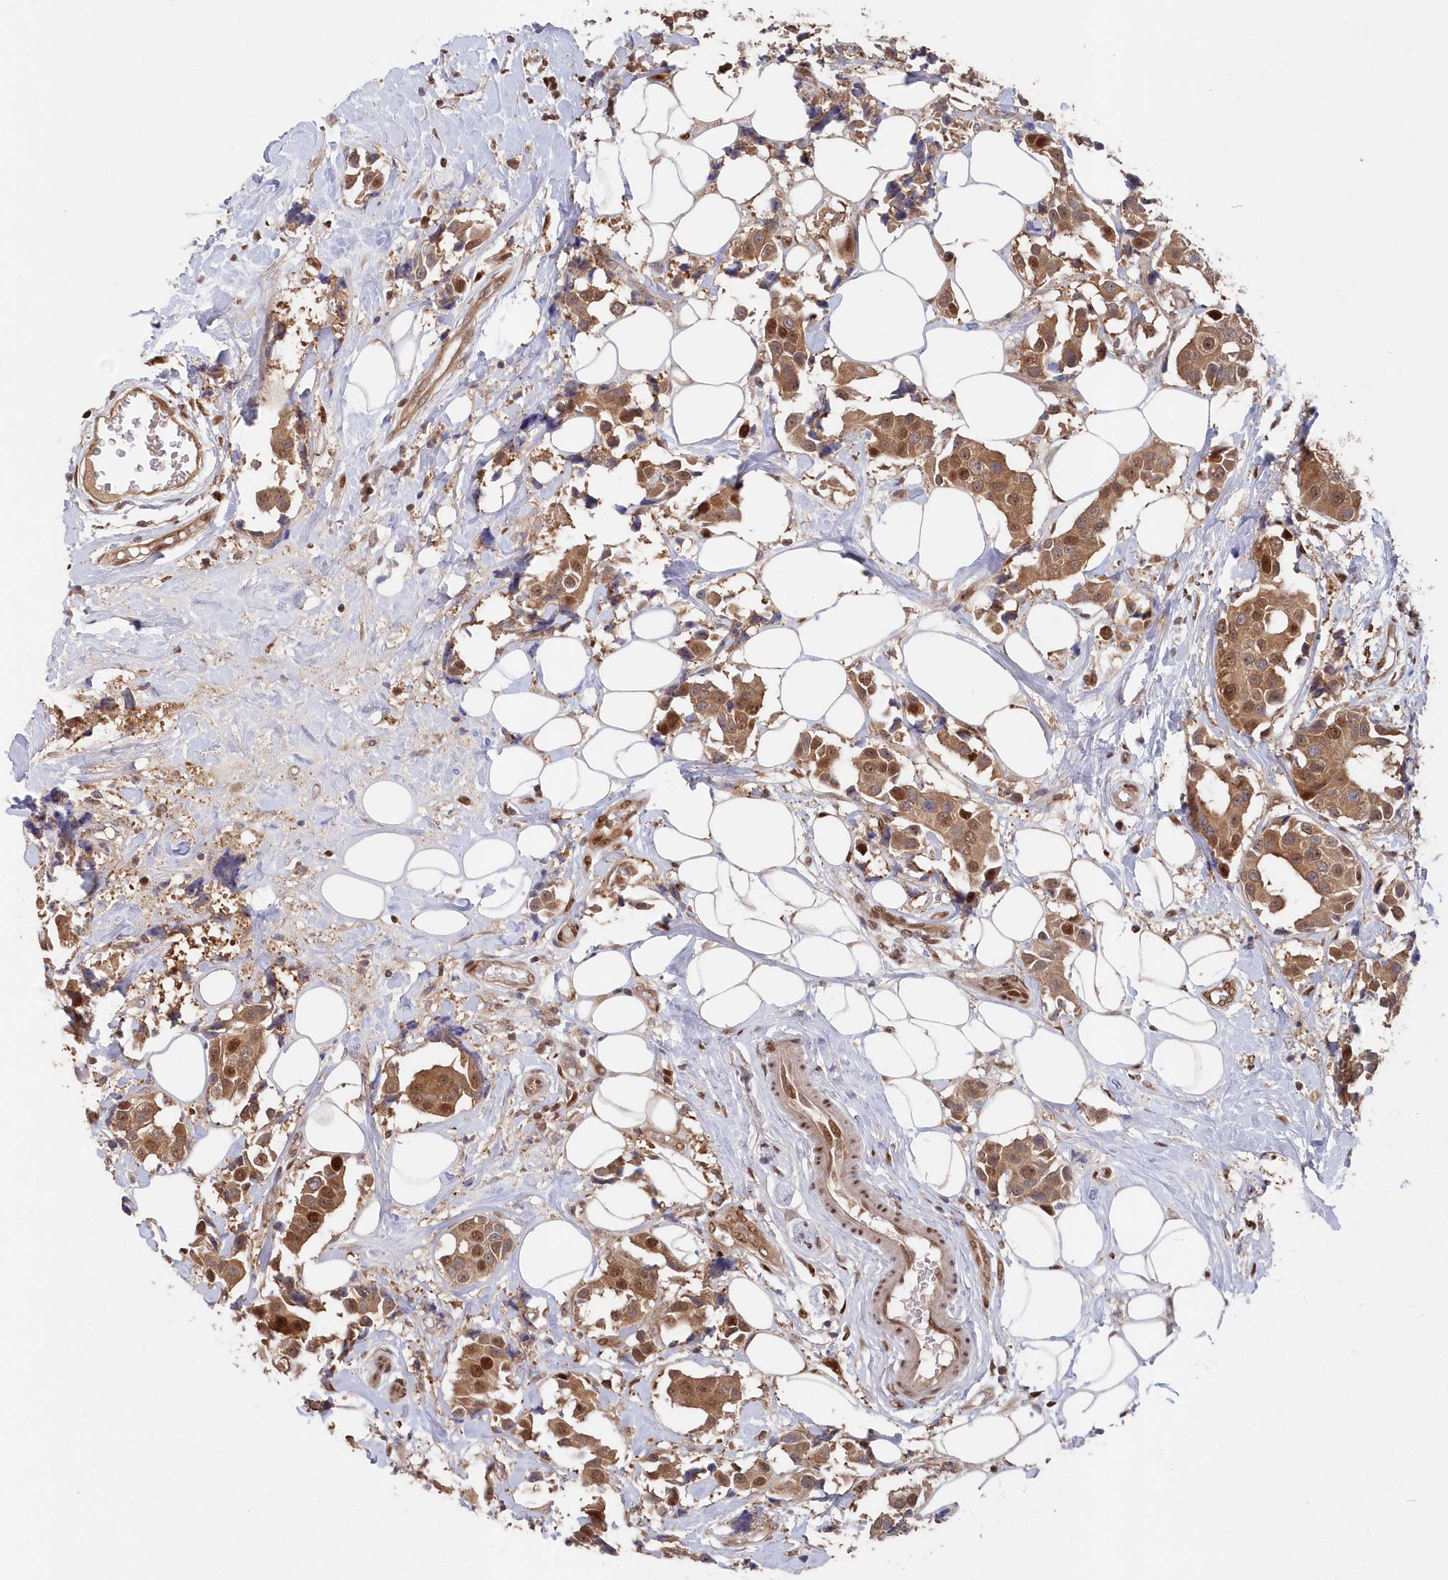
{"staining": {"intensity": "moderate", "quantity": ">75%", "location": "cytoplasmic/membranous,nuclear"}, "tissue": "breast cancer", "cell_type": "Tumor cells", "image_type": "cancer", "snomed": [{"axis": "morphology", "description": "Normal tissue, NOS"}, {"axis": "morphology", "description": "Duct carcinoma"}, {"axis": "topography", "description": "Breast"}], "caption": "Moderate cytoplasmic/membranous and nuclear expression for a protein is seen in about >75% of tumor cells of breast cancer (invasive ductal carcinoma) using immunohistochemistry.", "gene": "ABHD14B", "patient": {"sex": "female", "age": 39}}